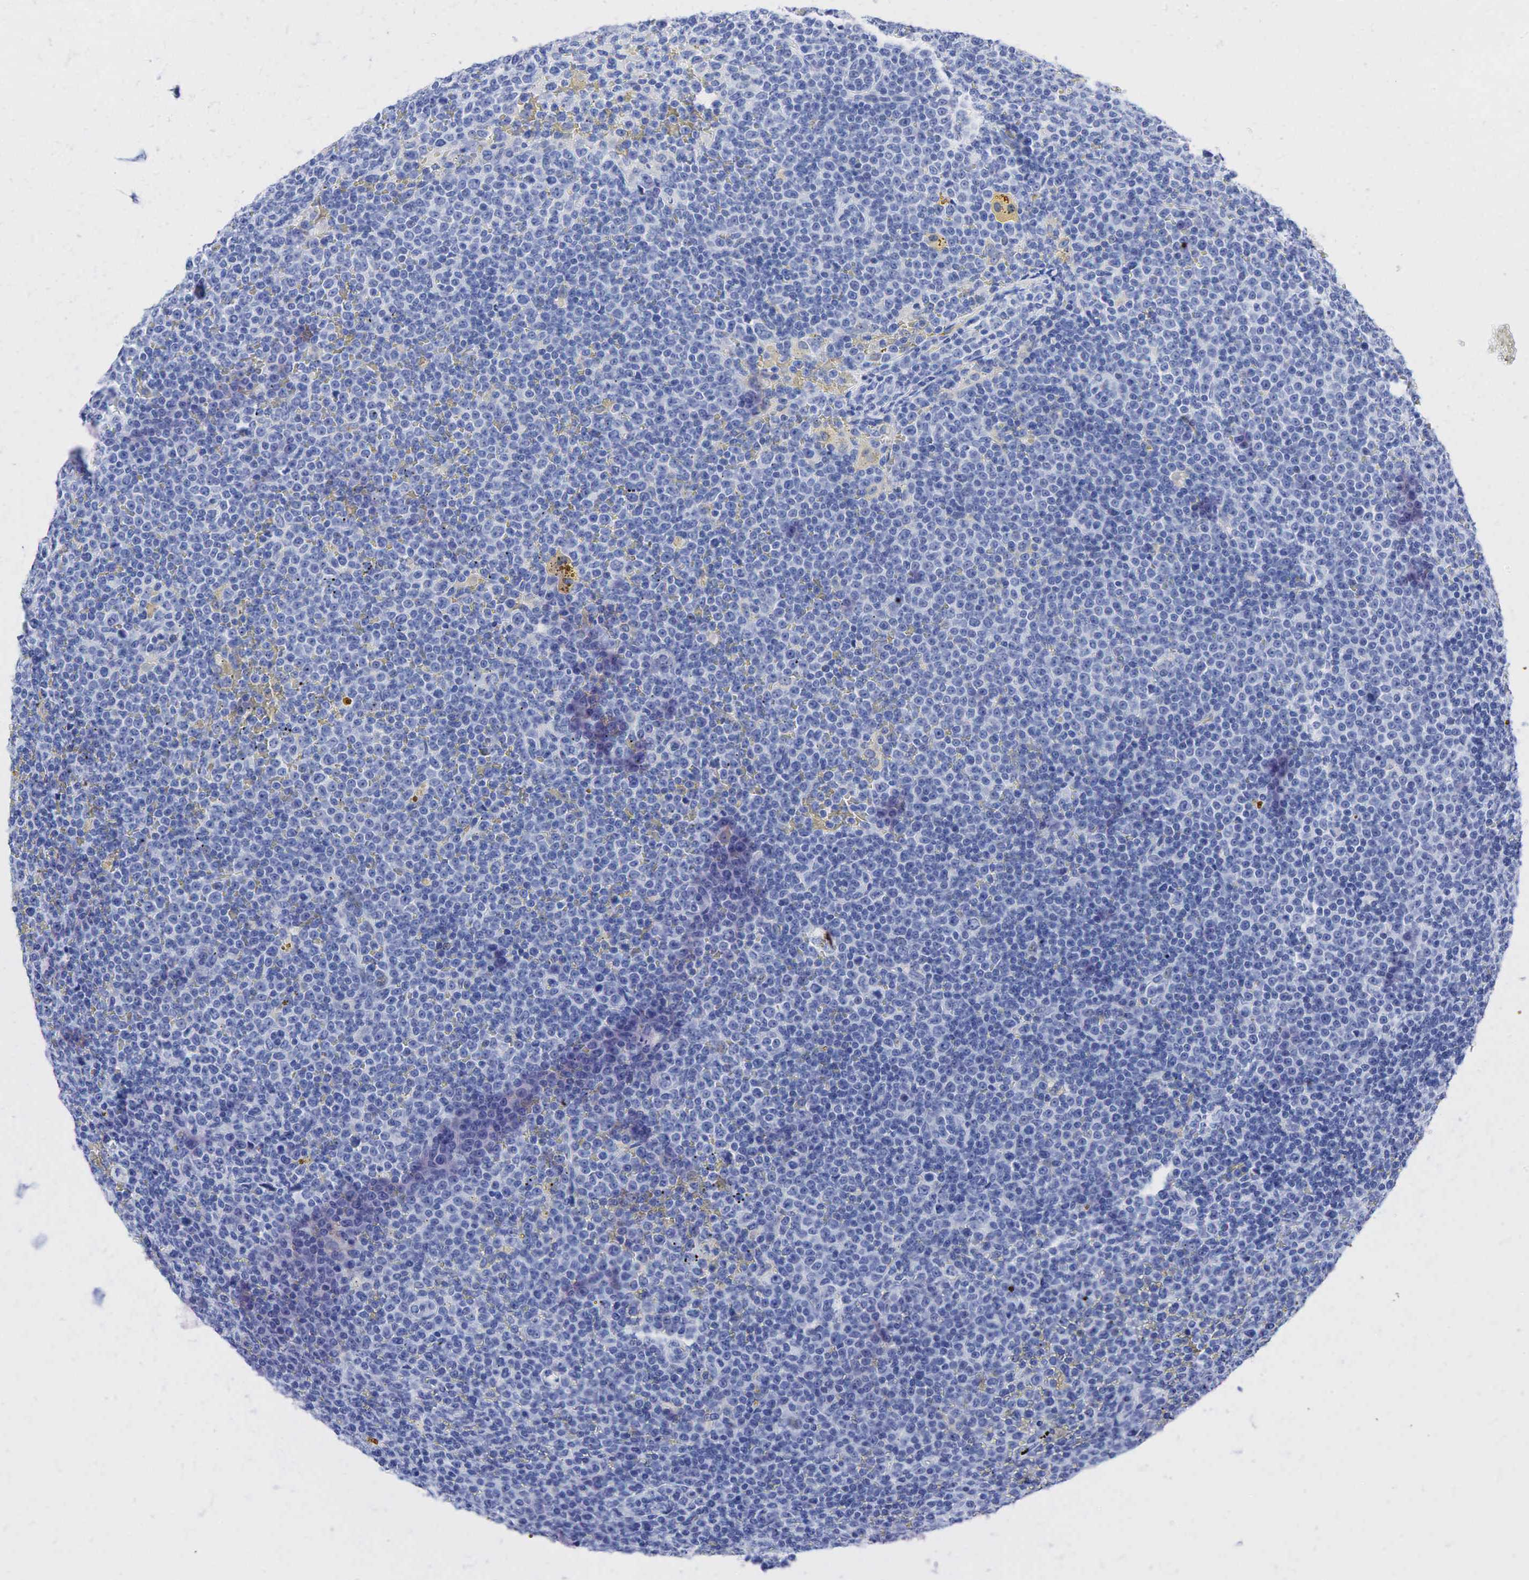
{"staining": {"intensity": "negative", "quantity": "none", "location": "none"}, "tissue": "lymphoma", "cell_type": "Tumor cells", "image_type": "cancer", "snomed": [{"axis": "morphology", "description": "Malignant lymphoma, non-Hodgkin's type, Low grade"}, {"axis": "topography", "description": "Lymph node"}], "caption": "This is an immunohistochemistry (IHC) image of human lymphoma. There is no positivity in tumor cells.", "gene": "INHA", "patient": {"sex": "male", "age": 50}}